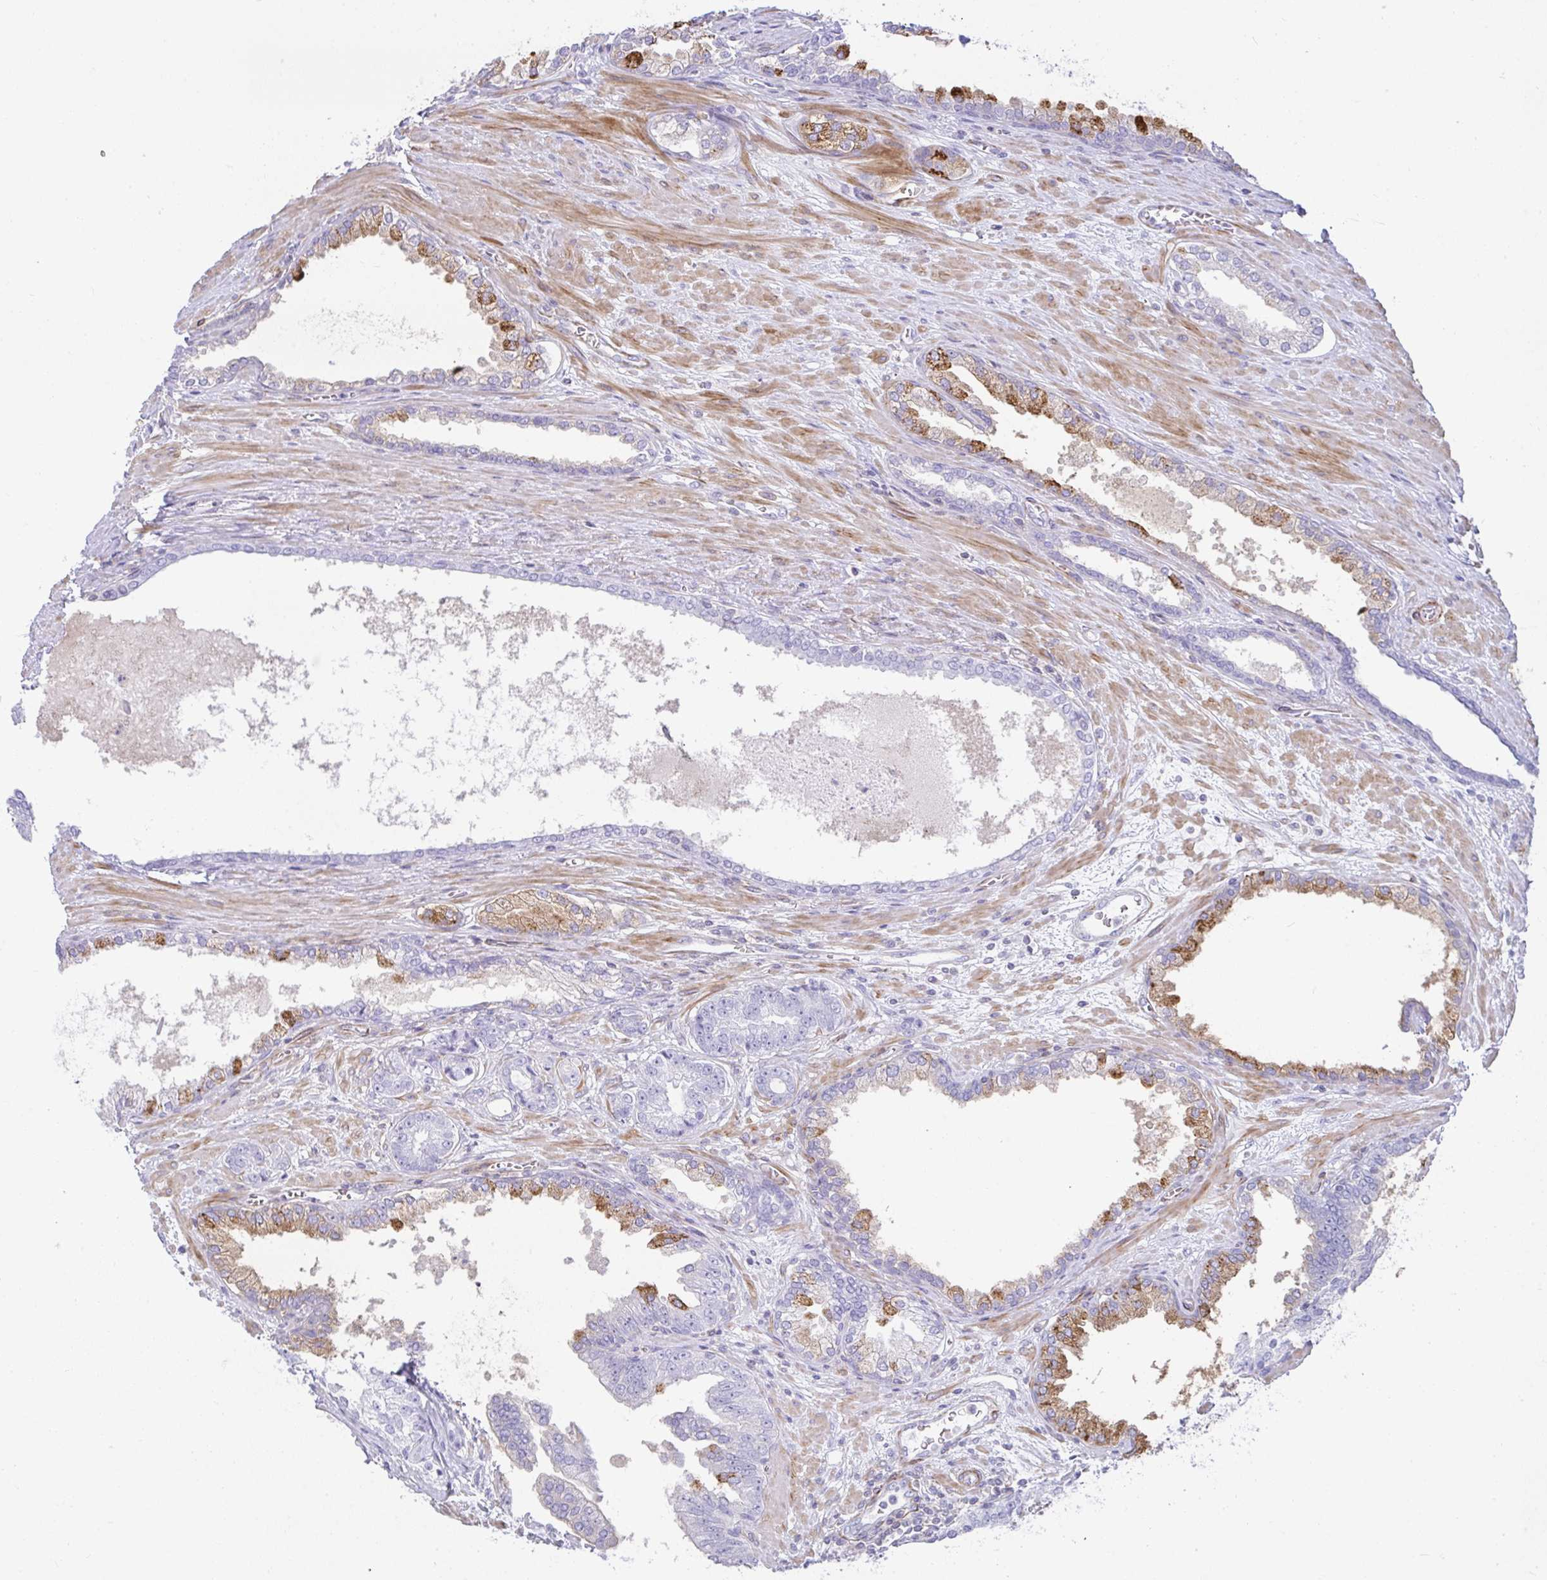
{"staining": {"intensity": "negative", "quantity": "none", "location": "none"}, "tissue": "prostate cancer", "cell_type": "Tumor cells", "image_type": "cancer", "snomed": [{"axis": "morphology", "description": "Adenocarcinoma, Low grade"}, {"axis": "topography", "description": "Prostate"}], "caption": "The immunohistochemistry (IHC) histopathology image has no significant expression in tumor cells of prostate adenocarcinoma (low-grade) tissue. (DAB (3,3'-diaminobenzidine) immunohistochemistry with hematoxylin counter stain).", "gene": "CDRT15", "patient": {"sex": "male", "age": 61}}